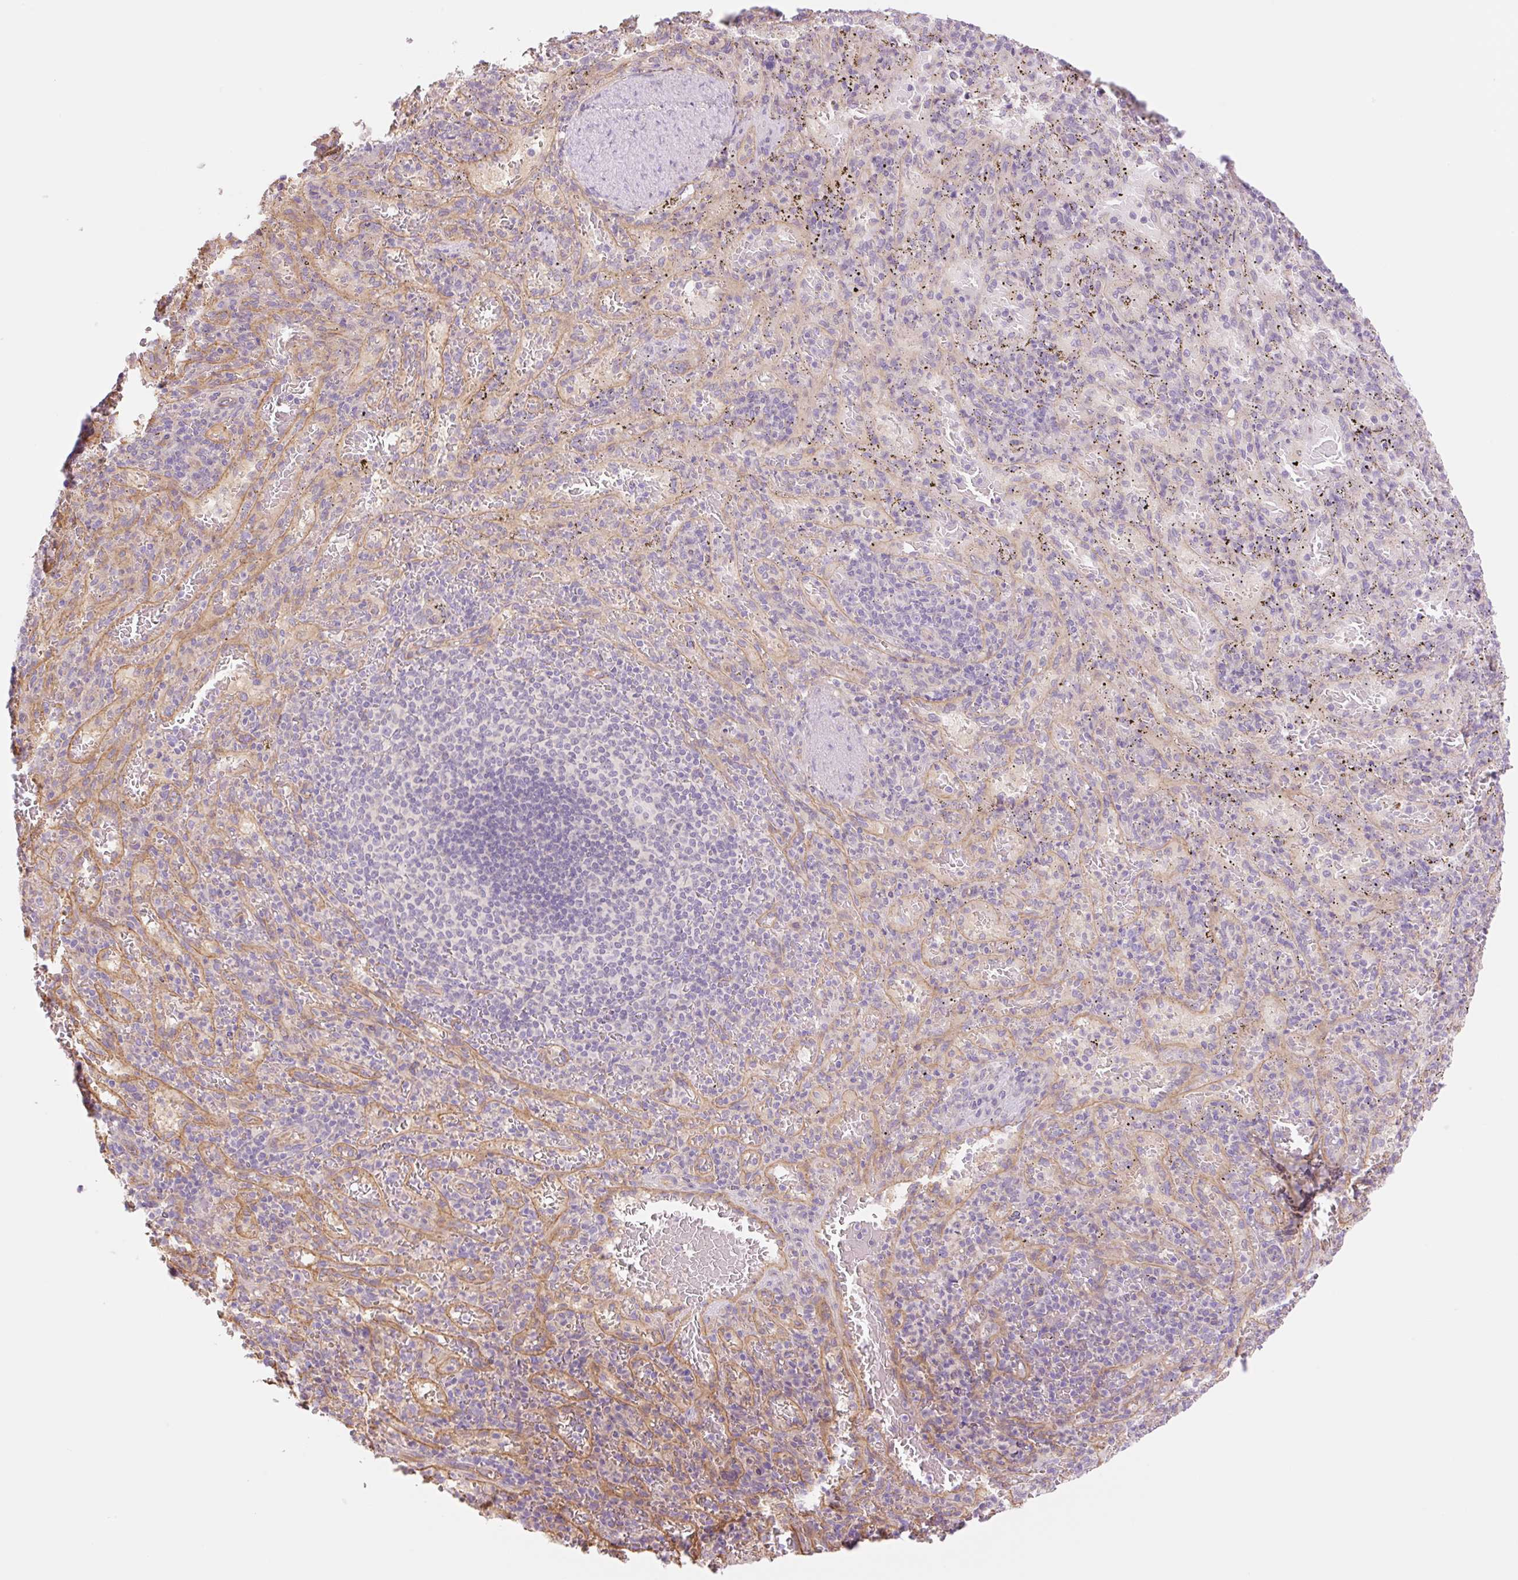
{"staining": {"intensity": "negative", "quantity": "none", "location": "none"}, "tissue": "spleen", "cell_type": "Cells in red pulp", "image_type": "normal", "snomed": [{"axis": "morphology", "description": "Normal tissue, NOS"}, {"axis": "topography", "description": "Spleen"}], "caption": "The immunohistochemistry micrograph has no significant expression in cells in red pulp of spleen.", "gene": "NLRP5", "patient": {"sex": "male", "age": 57}}